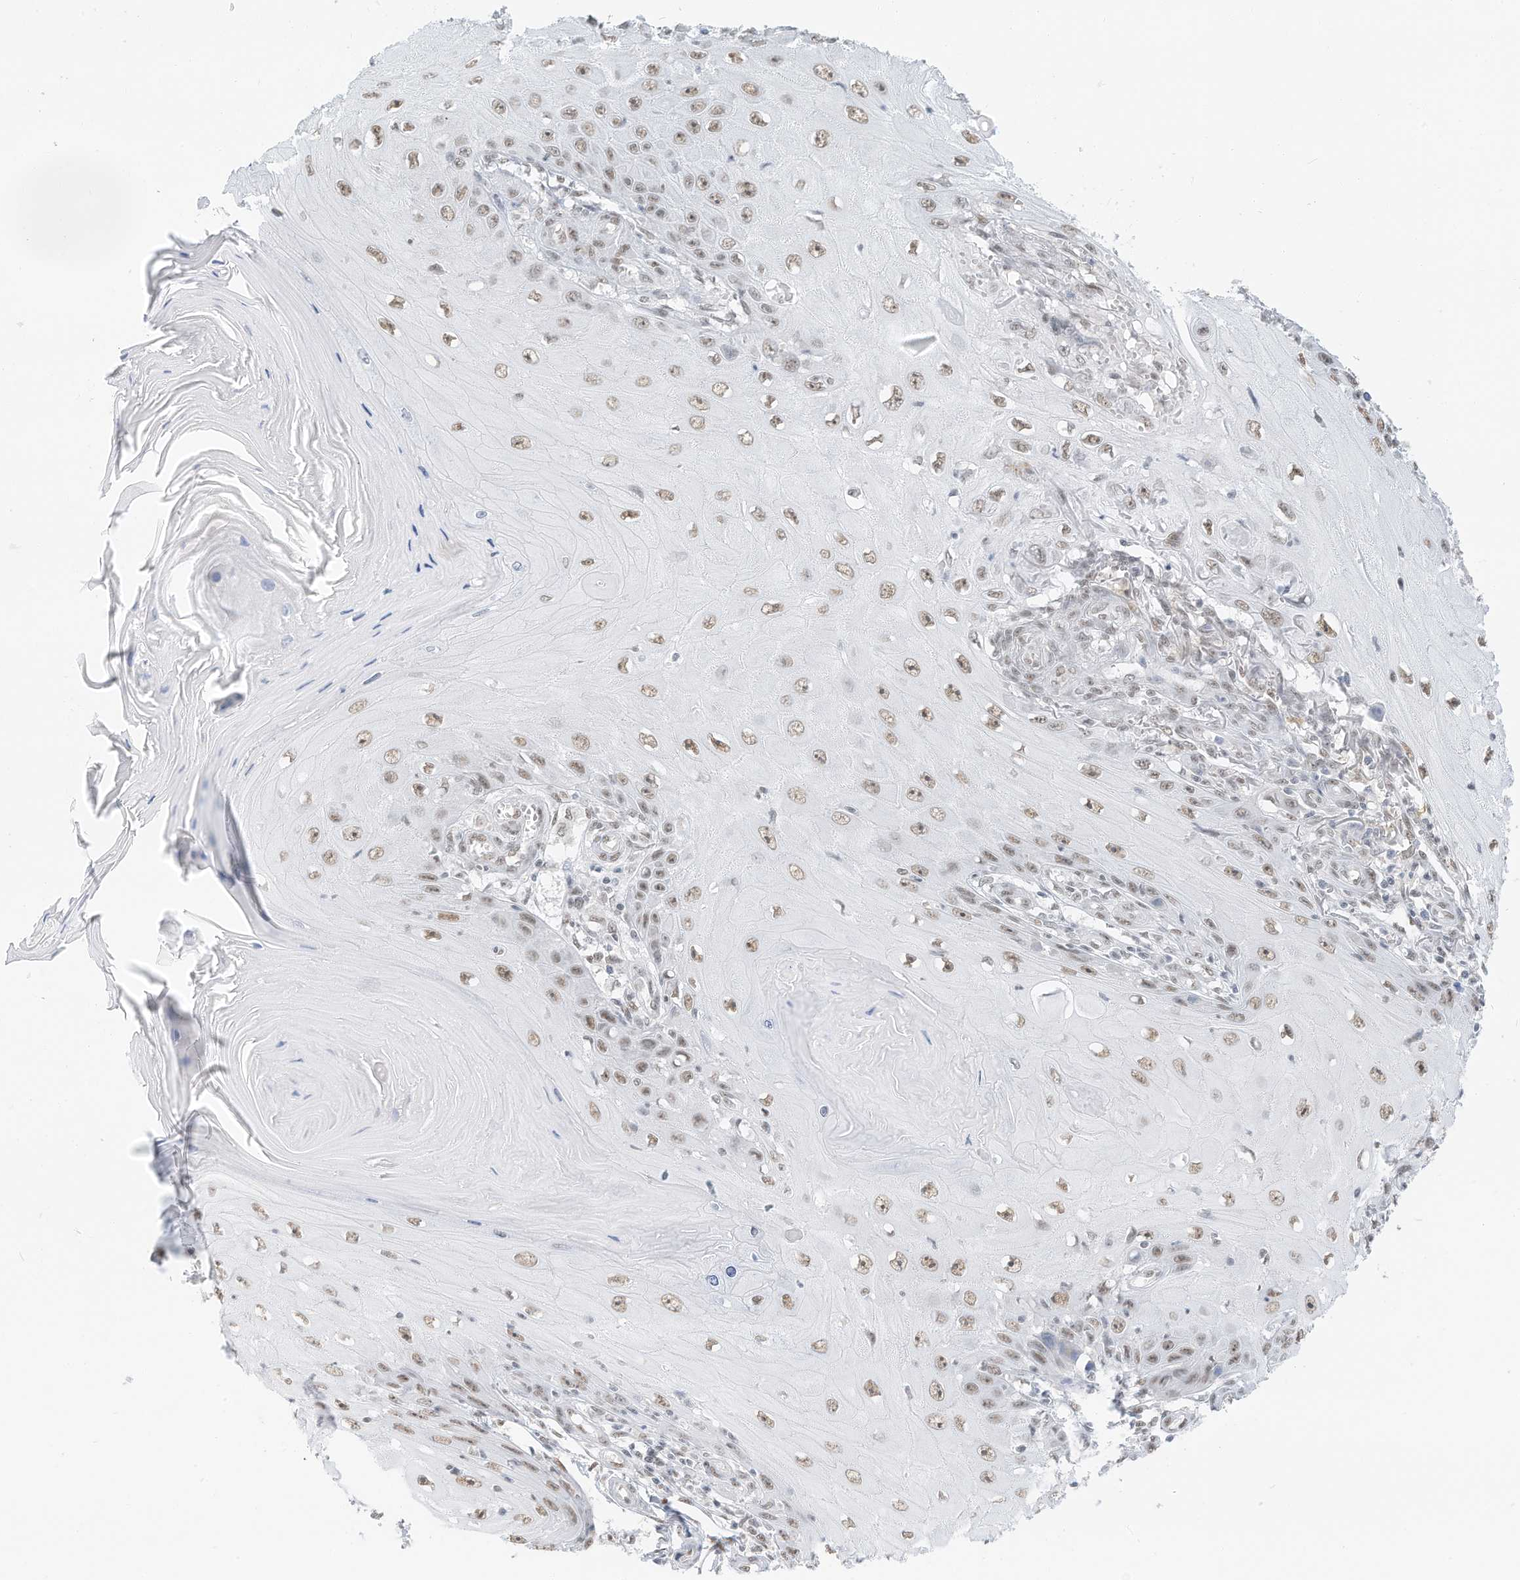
{"staining": {"intensity": "weak", "quantity": ">75%", "location": "nuclear"}, "tissue": "skin cancer", "cell_type": "Tumor cells", "image_type": "cancer", "snomed": [{"axis": "morphology", "description": "Squamous cell carcinoma, NOS"}, {"axis": "topography", "description": "Skin"}], "caption": "Skin squamous cell carcinoma stained for a protein shows weak nuclear positivity in tumor cells. (Brightfield microscopy of DAB IHC at high magnification).", "gene": "PGC", "patient": {"sex": "female", "age": 73}}